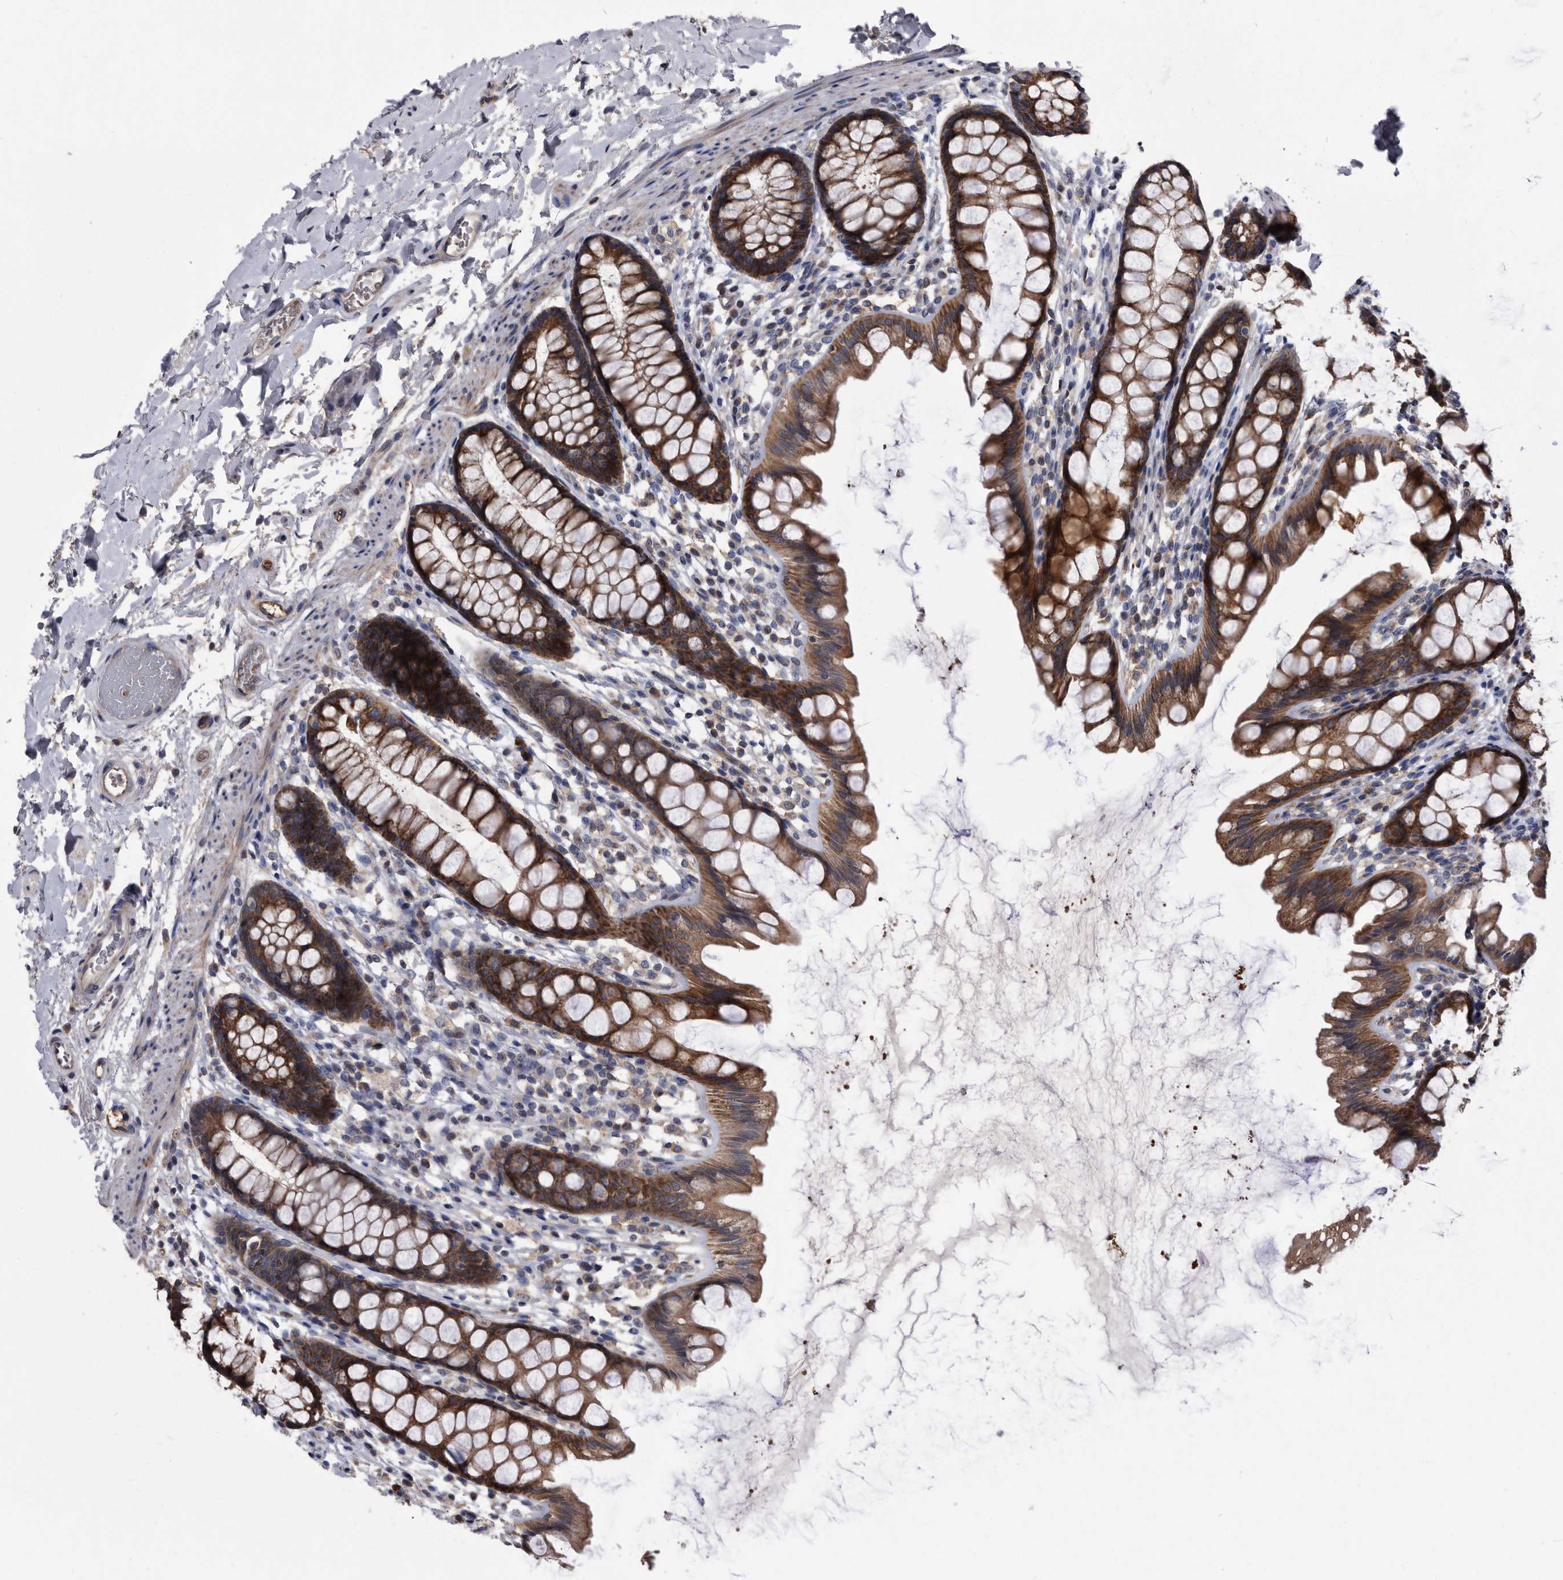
{"staining": {"intensity": "strong", "quantity": ">75%", "location": "cytoplasmic/membranous"}, "tissue": "rectum", "cell_type": "Glandular cells", "image_type": "normal", "snomed": [{"axis": "morphology", "description": "Normal tissue, NOS"}, {"axis": "topography", "description": "Rectum"}], "caption": "The micrograph exhibits a brown stain indicating the presence of a protein in the cytoplasmic/membranous of glandular cells in rectum. (DAB IHC with brightfield microscopy, high magnification).", "gene": "DTNBP1", "patient": {"sex": "female", "age": 65}}